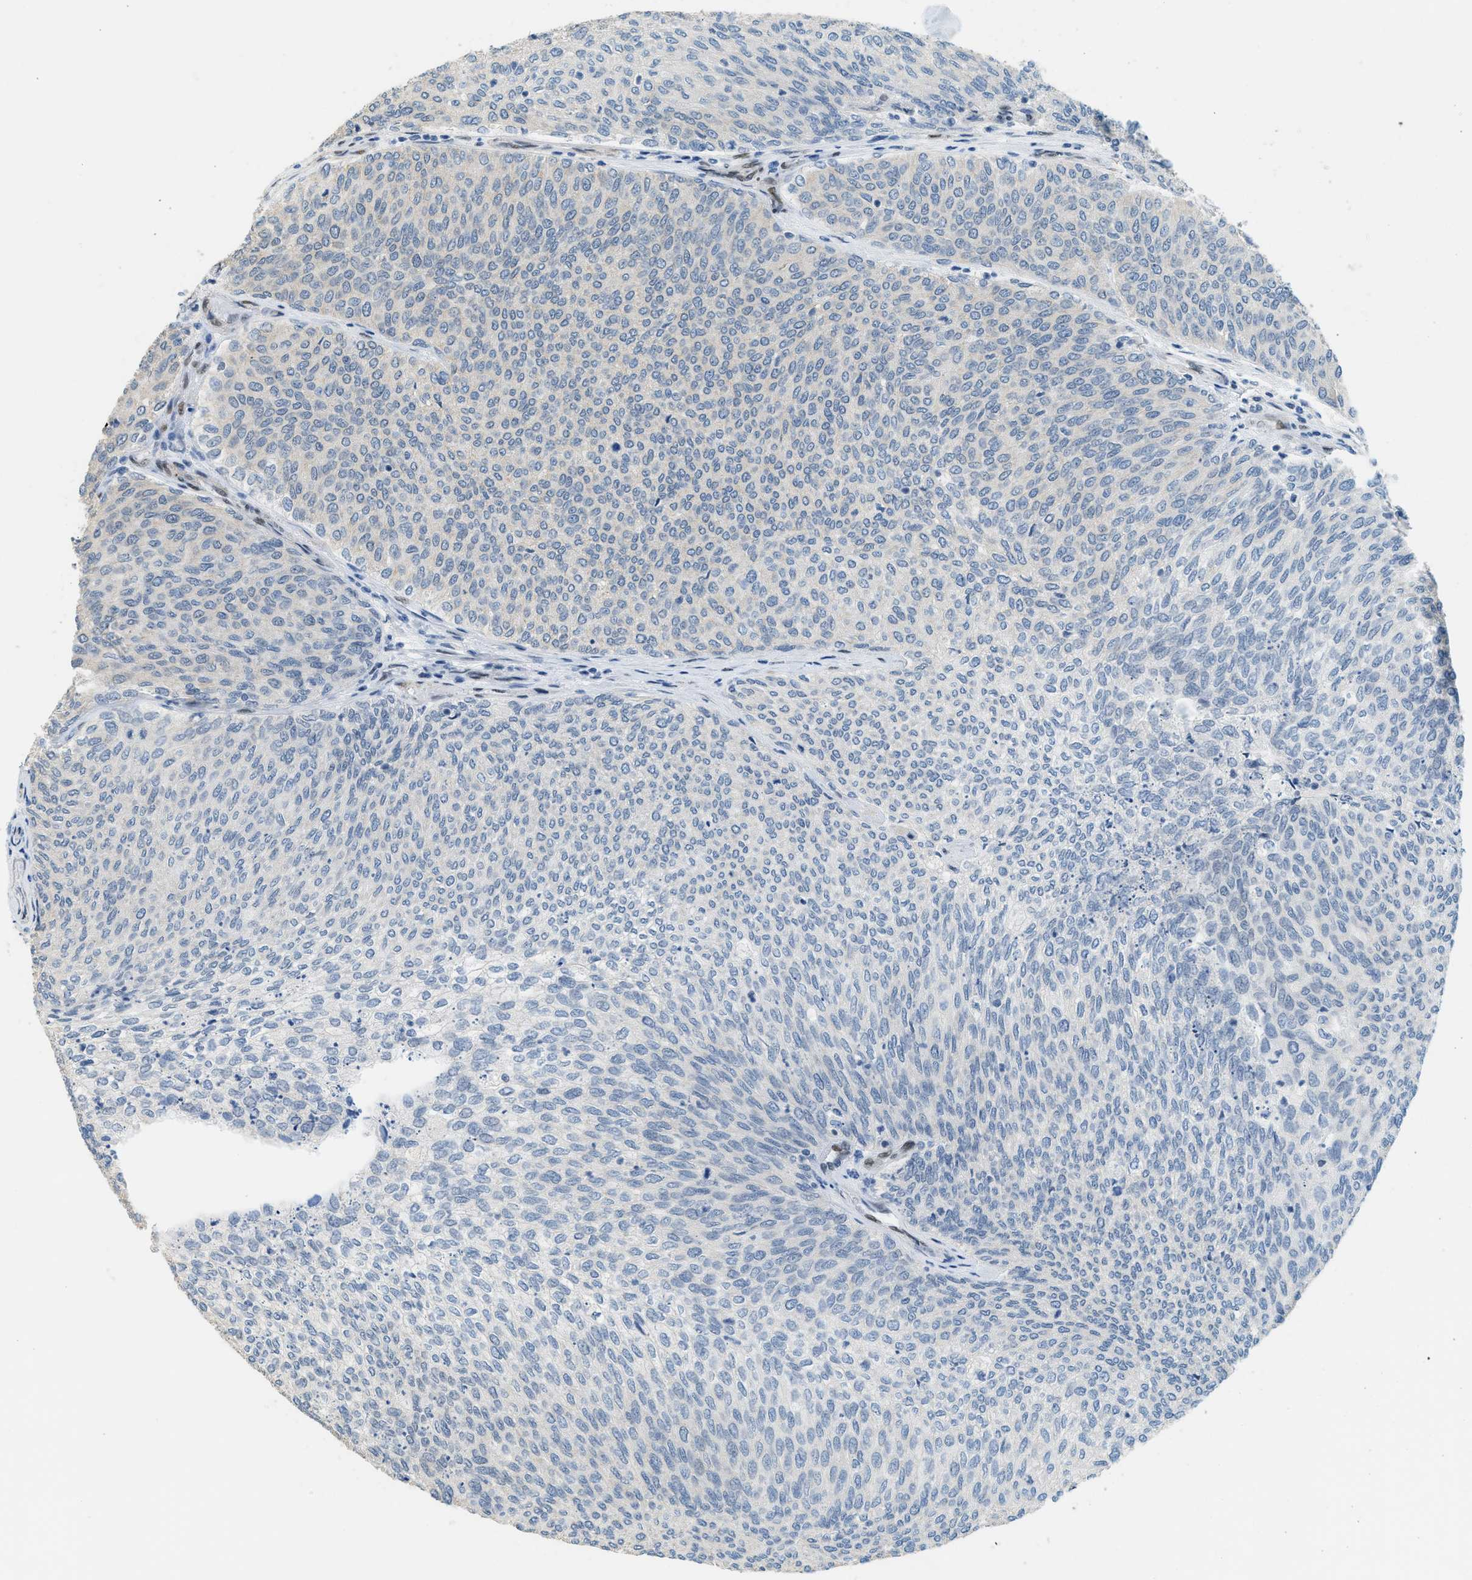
{"staining": {"intensity": "negative", "quantity": "none", "location": "none"}, "tissue": "urothelial cancer", "cell_type": "Tumor cells", "image_type": "cancer", "snomed": [{"axis": "morphology", "description": "Urothelial carcinoma, Low grade"}, {"axis": "topography", "description": "Urinary bladder"}], "caption": "DAB immunohistochemical staining of urothelial carcinoma (low-grade) shows no significant expression in tumor cells.", "gene": "ZBTB20", "patient": {"sex": "female", "age": 79}}